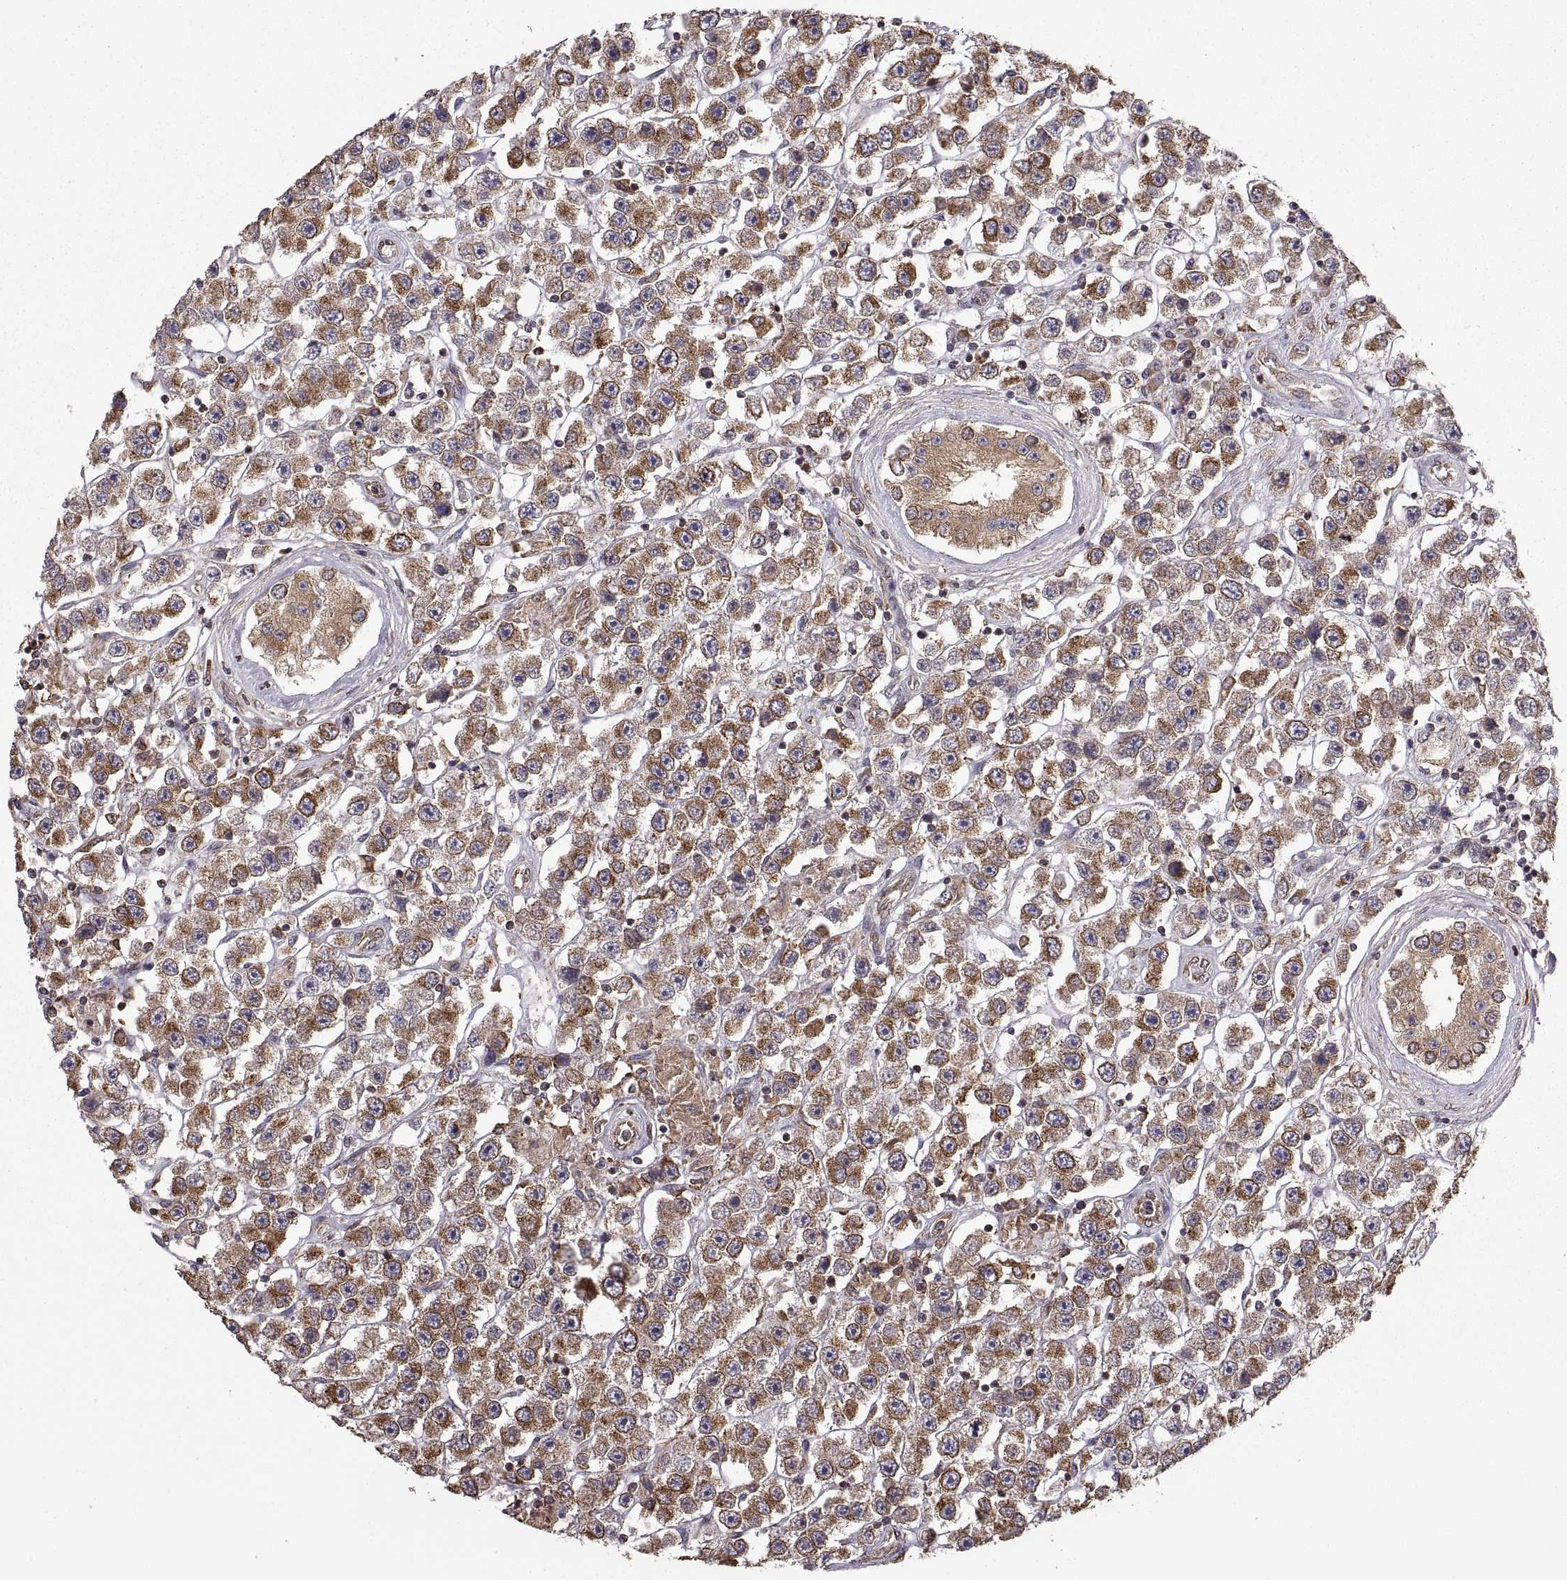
{"staining": {"intensity": "moderate", "quantity": ">75%", "location": "cytoplasmic/membranous"}, "tissue": "testis cancer", "cell_type": "Tumor cells", "image_type": "cancer", "snomed": [{"axis": "morphology", "description": "Seminoma, NOS"}, {"axis": "topography", "description": "Testis"}], "caption": "A micrograph showing moderate cytoplasmic/membranous expression in about >75% of tumor cells in seminoma (testis), as visualized by brown immunohistochemical staining.", "gene": "PDIA3", "patient": {"sex": "male", "age": 45}}